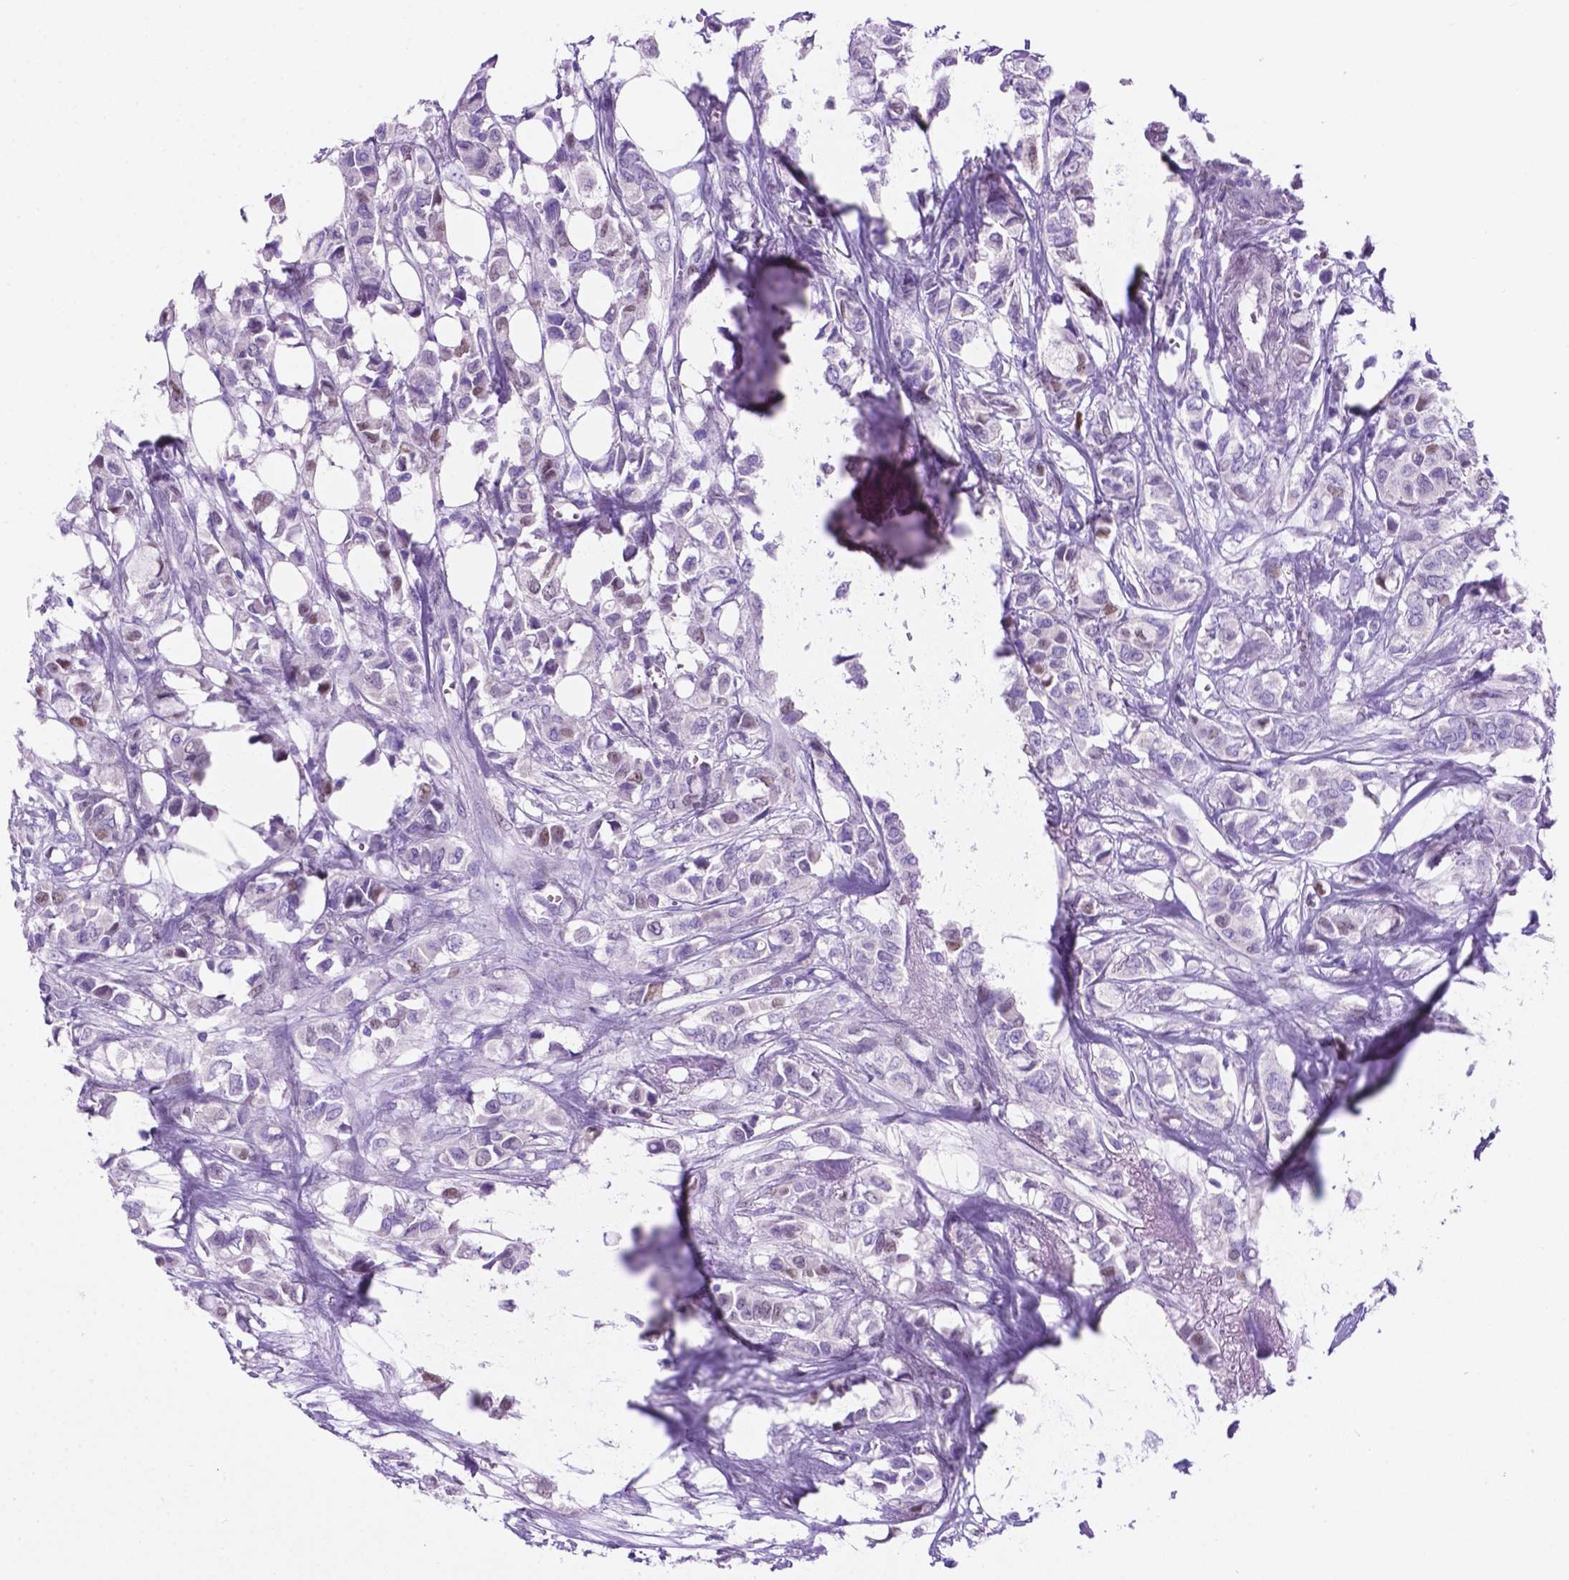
{"staining": {"intensity": "negative", "quantity": "none", "location": "none"}, "tissue": "breast cancer", "cell_type": "Tumor cells", "image_type": "cancer", "snomed": [{"axis": "morphology", "description": "Duct carcinoma"}, {"axis": "topography", "description": "Breast"}], "caption": "A micrograph of human invasive ductal carcinoma (breast) is negative for staining in tumor cells.", "gene": "TMEM210", "patient": {"sex": "female", "age": 85}}